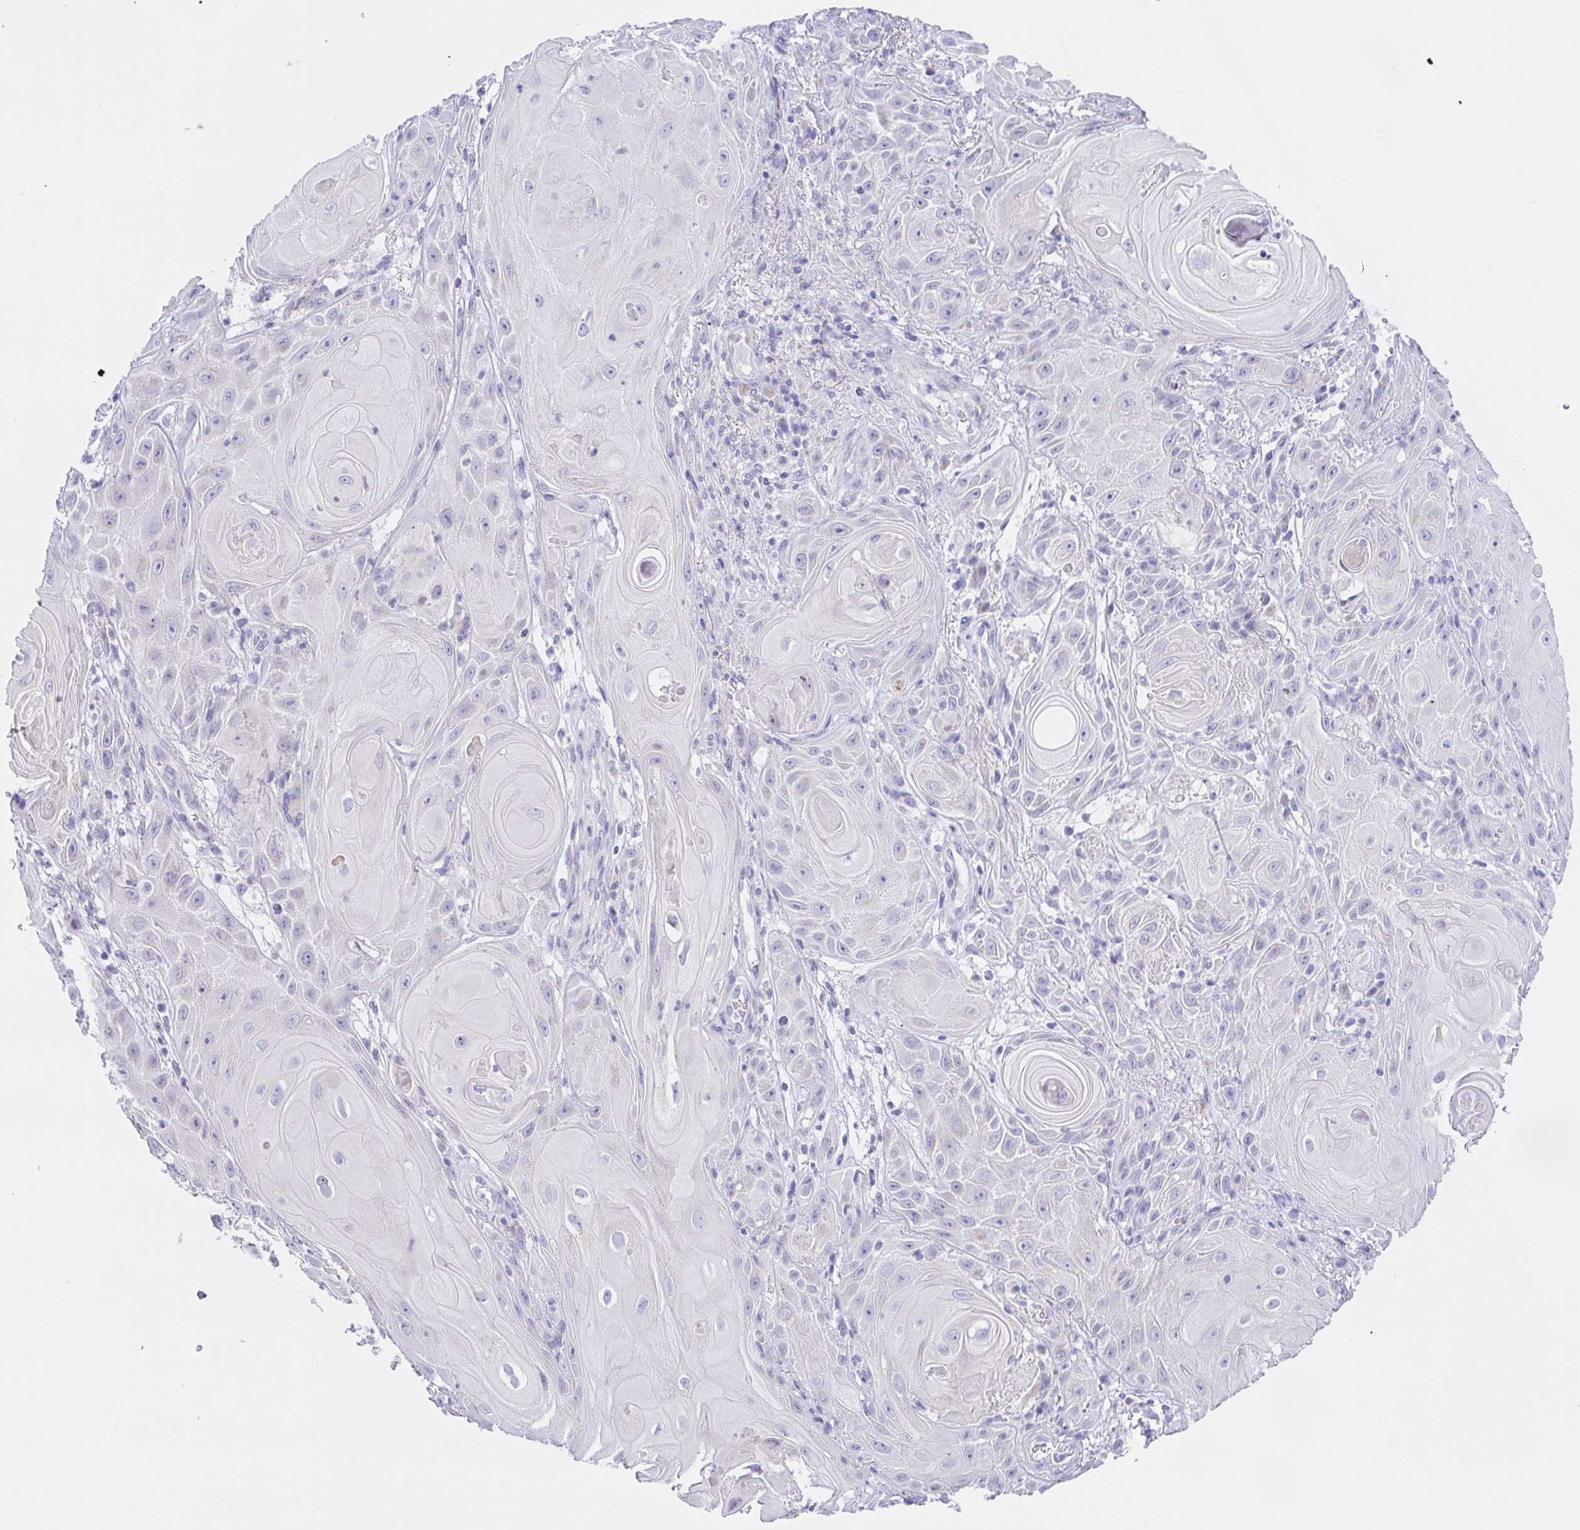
{"staining": {"intensity": "negative", "quantity": "none", "location": "none"}, "tissue": "skin cancer", "cell_type": "Tumor cells", "image_type": "cancer", "snomed": [{"axis": "morphology", "description": "Squamous cell carcinoma, NOS"}, {"axis": "topography", "description": "Skin"}], "caption": "This is an immunohistochemistry (IHC) image of human squamous cell carcinoma (skin). There is no expression in tumor cells.", "gene": "SCG3", "patient": {"sex": "male", "age": 62}}